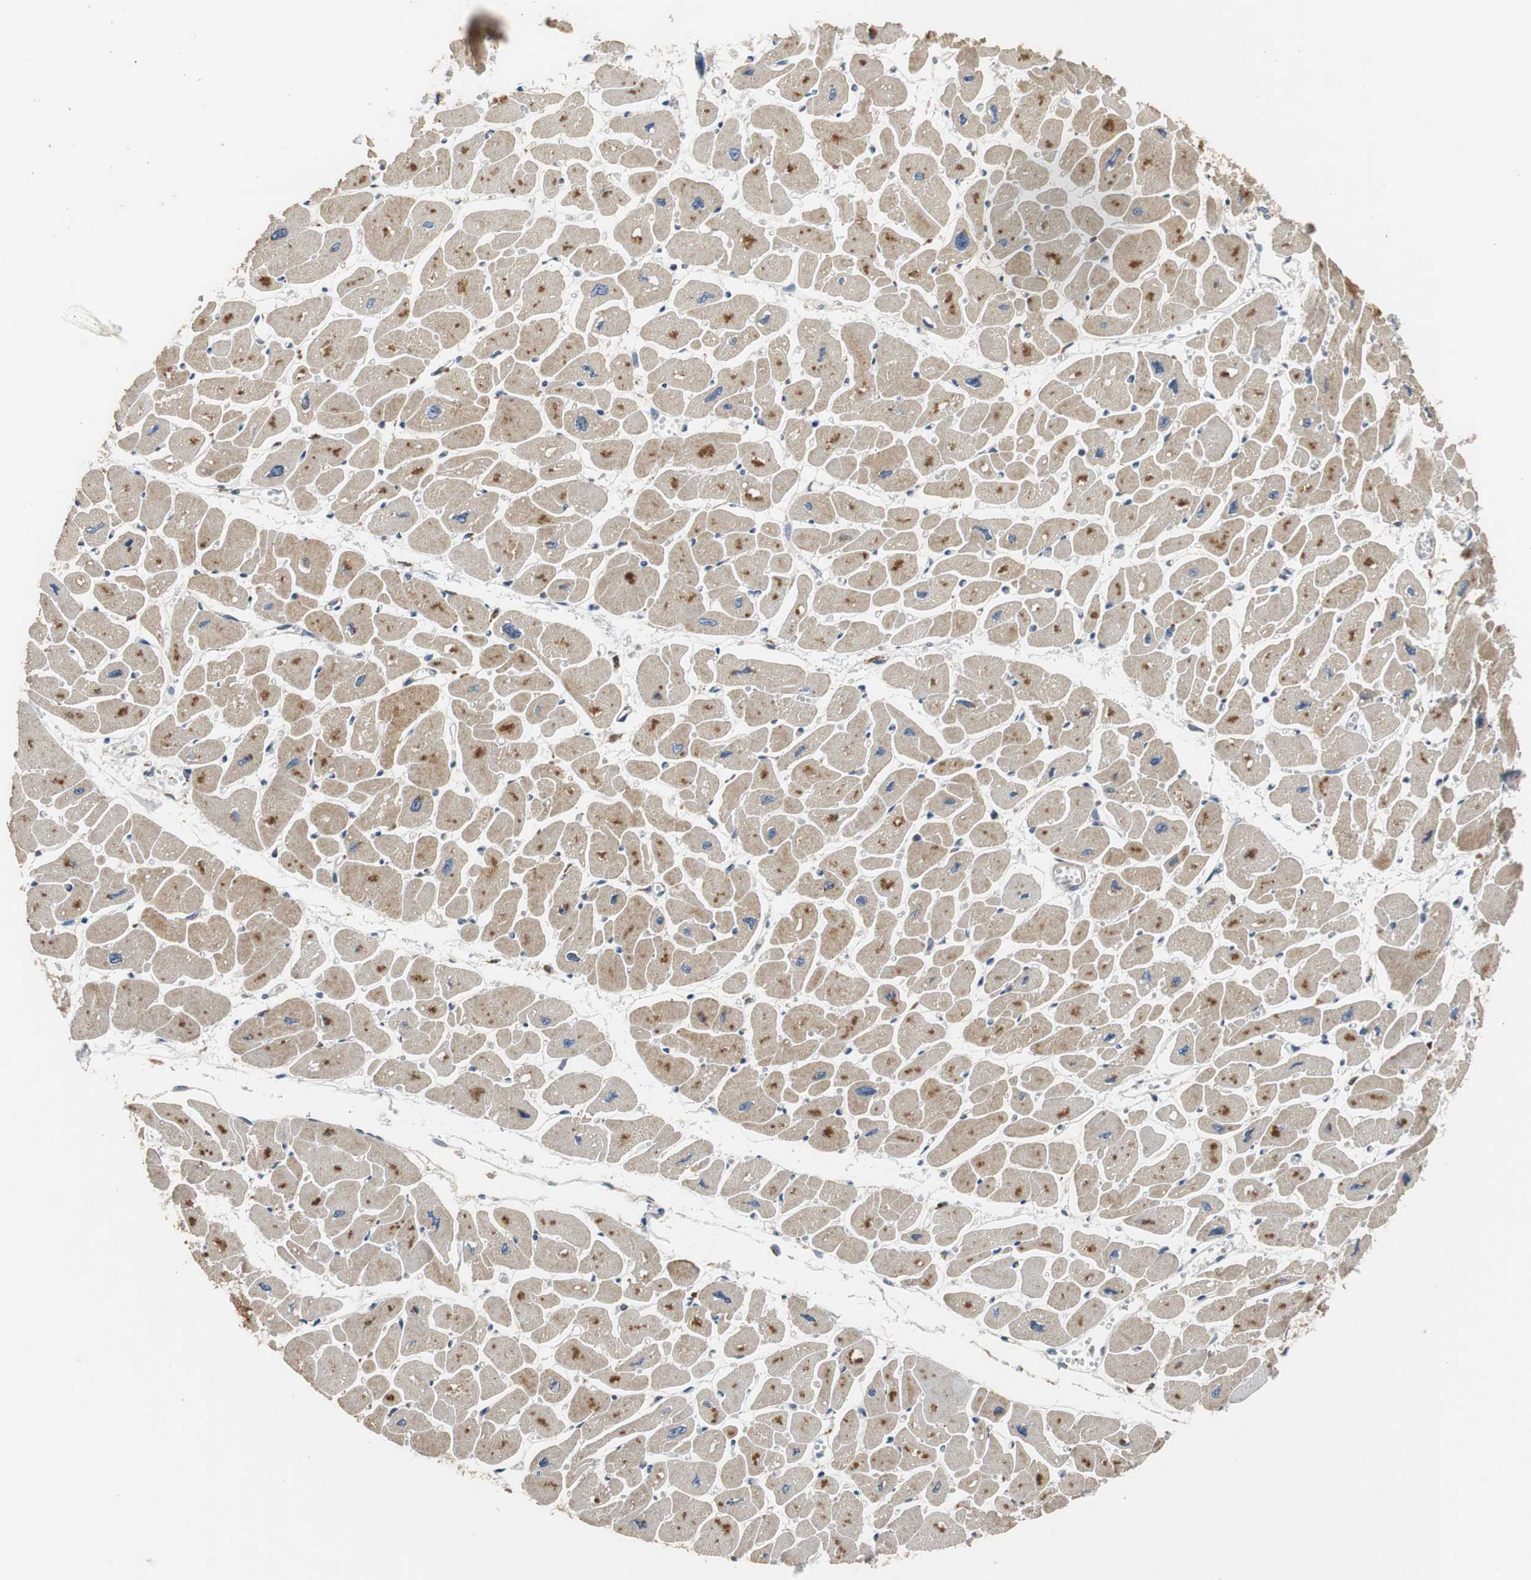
{"staining": {"intensity": "moderate", "quantity": ">75%", "location": "cytoplasmic/membranous"}, "tissue": "heart muscle", "cell_type": "Cardiomyocytes", "image_type": "normal", "snomed": [{"axis": "morphology", "description": "Normal tissue, NOS"}, {"axis": "topography", "description": "Heart"}], "caption": "Protein expression analysis of unremarkable heart muscle exhibits moderate cytoplasmic/membranous positivity in about >75% of cardiomyocytes. (Stains: DAB in brown, nuclei in blue, Microscopy: brightfield microscopy at high magnification).", "gene": "HMGCL", "patient": {"sex": "female", "age": 54}}